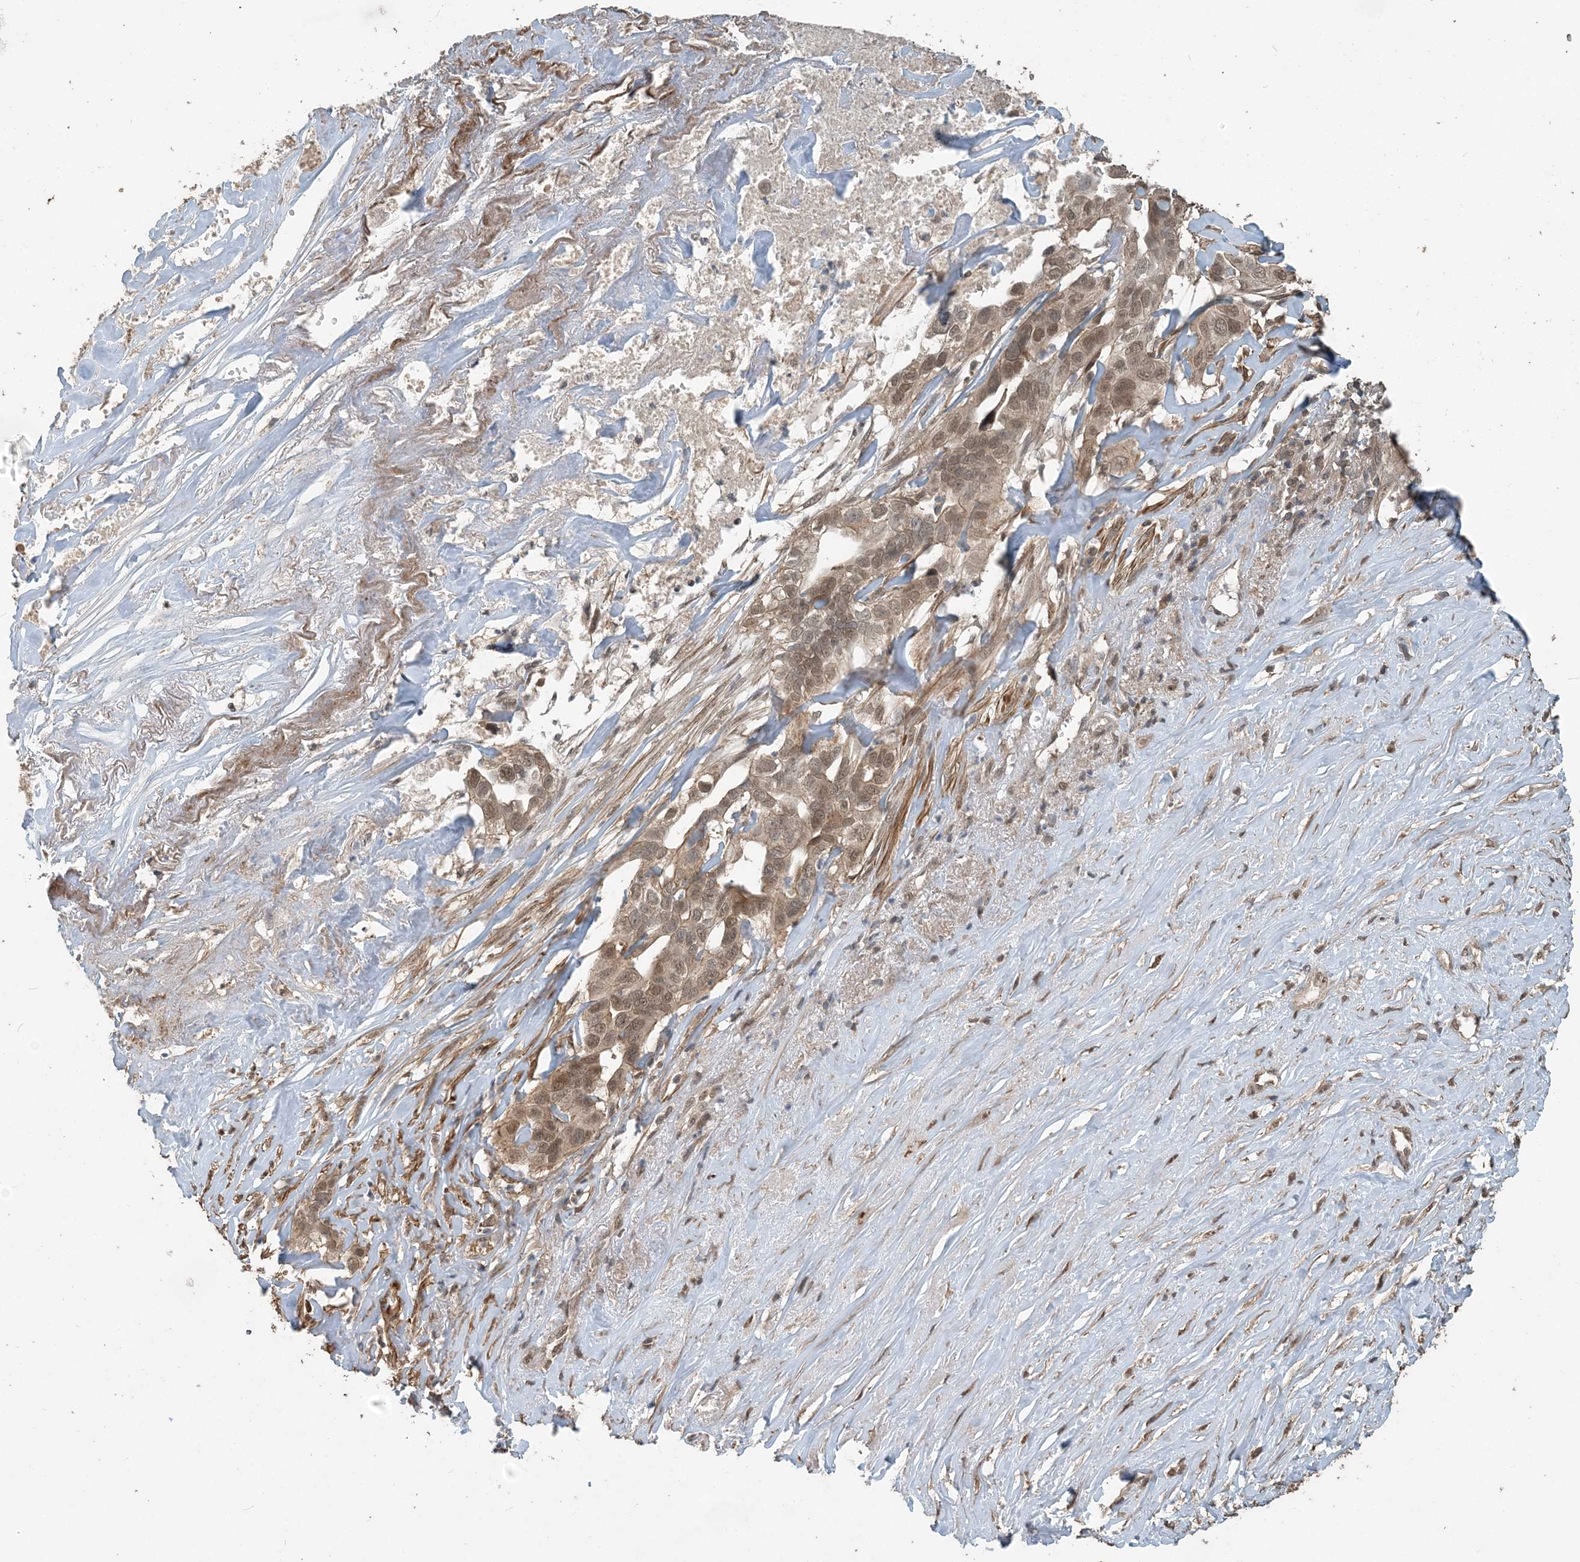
{"staining": {"intensity": "moderate", "quantity": ">75%", "location": "cytoplasmic/membranous,nuclear"}, "tissue": "liver cancer", "cell_type": "Tumor cells", "image_type": "cancer", "snomed": [{"axis": "morphology", "description": "Cholangiocarcinoma"}, {"axis": "topography", "description": "Liver"}], "caption": "Liver cholangiocarcinoma stained with a protein marker demonstrates moderate staining in tumor cells.", "gene": "ZC3H12A", "patient": {"sex": "female", "age": 79}}